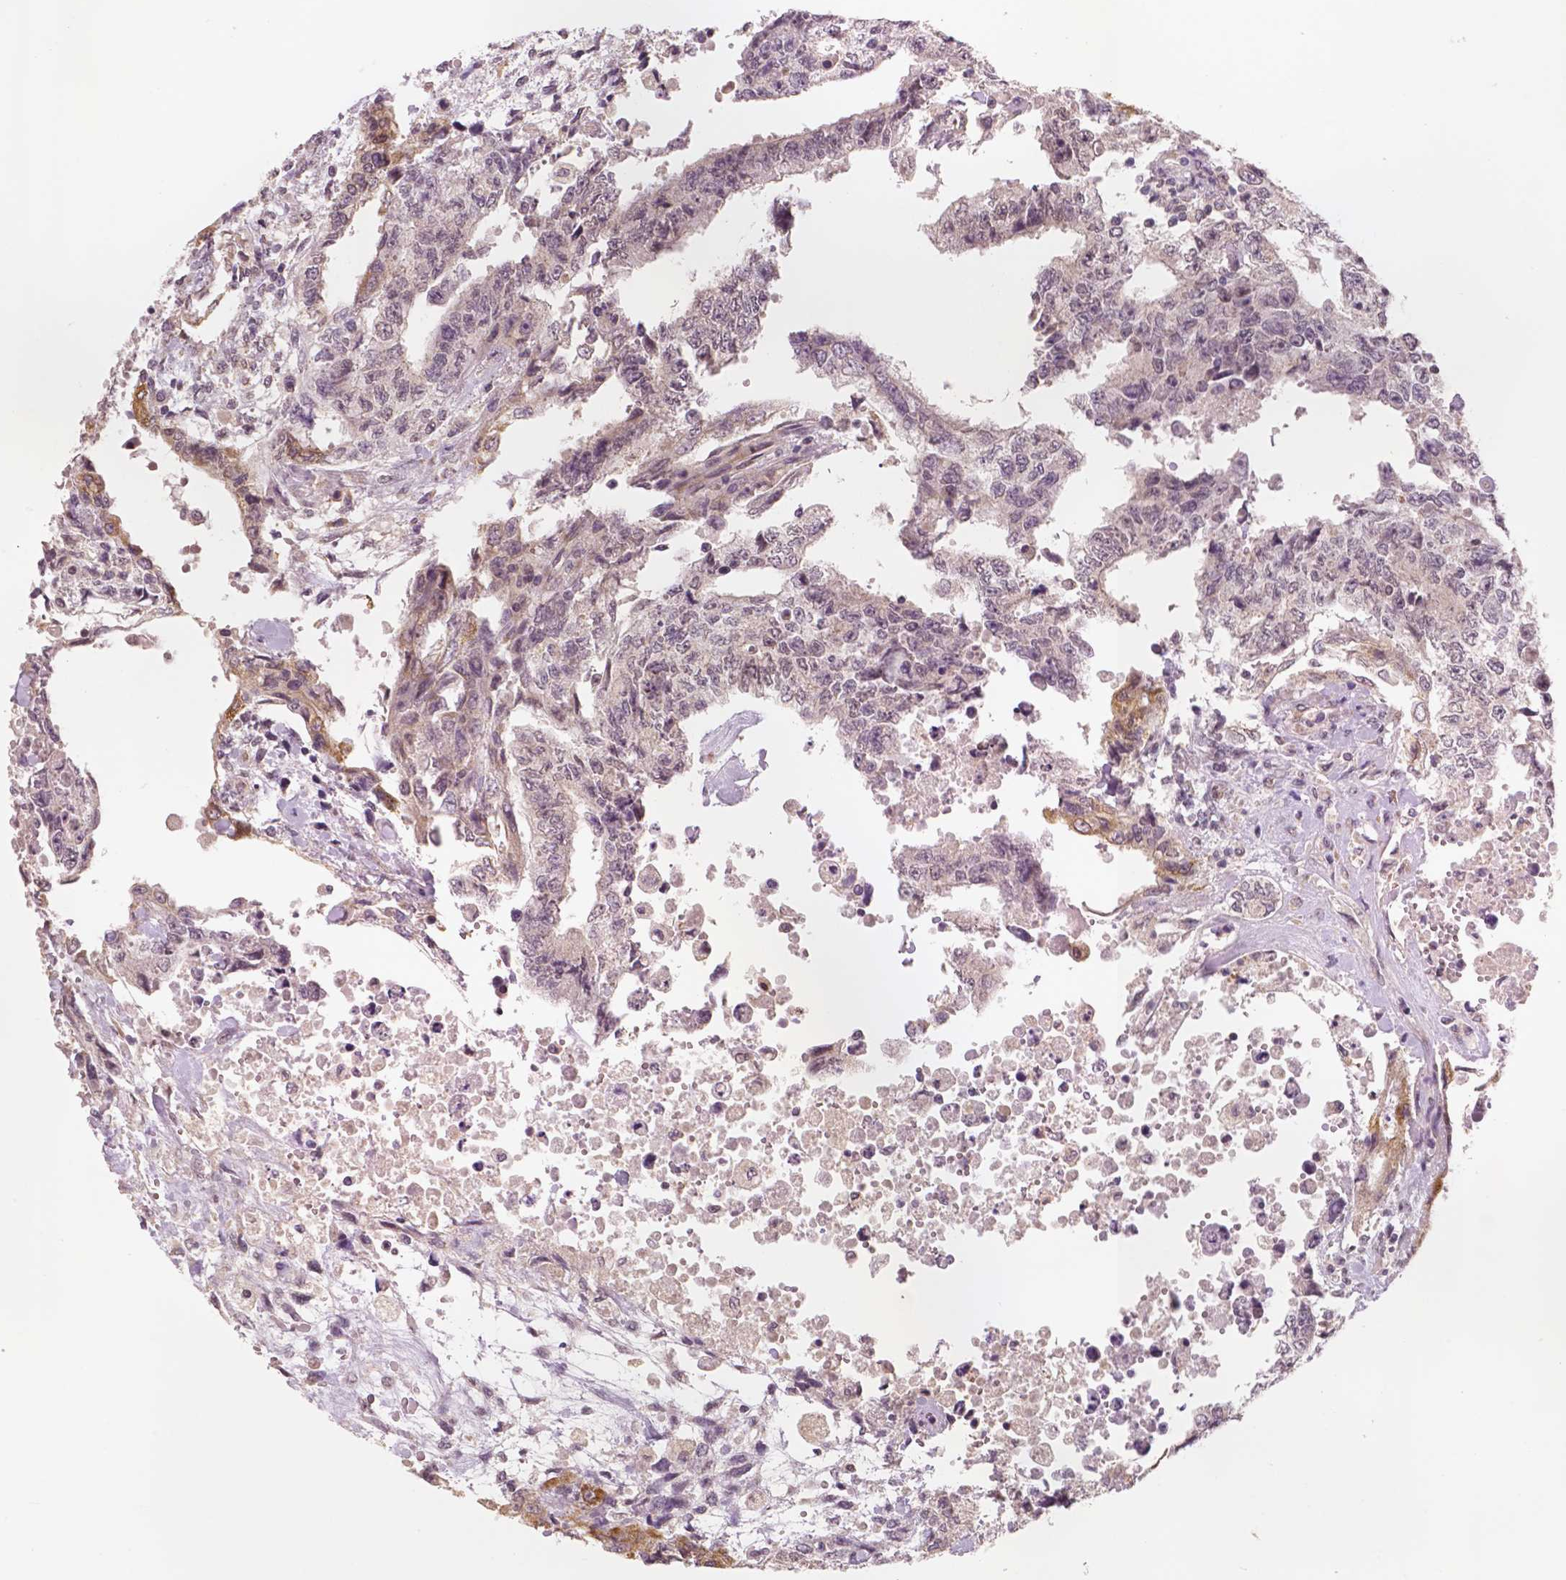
{"staining": {"intensity": "weak", "quantity": "25%-75%", "location": "cytoplasmic/membranous"}, "tissue": "testis cancer", "cell_type": "Tumor cells", "image_type": "cancer", "snomed": [{"axis": "morphology", "description": "Carcinoma, Embryonal, NOS"}, {"axis": "topography", "description": "Testis"}], "caption": "A high-resolution histopathology image shows immunohistochemistry staining of testis cancer, which shows weak cytoplasmic/membranous expression in approximately 25%-75% of tumor cells.", "gene": "STAT3", "patient": {"sex": "male", "age": 24}}